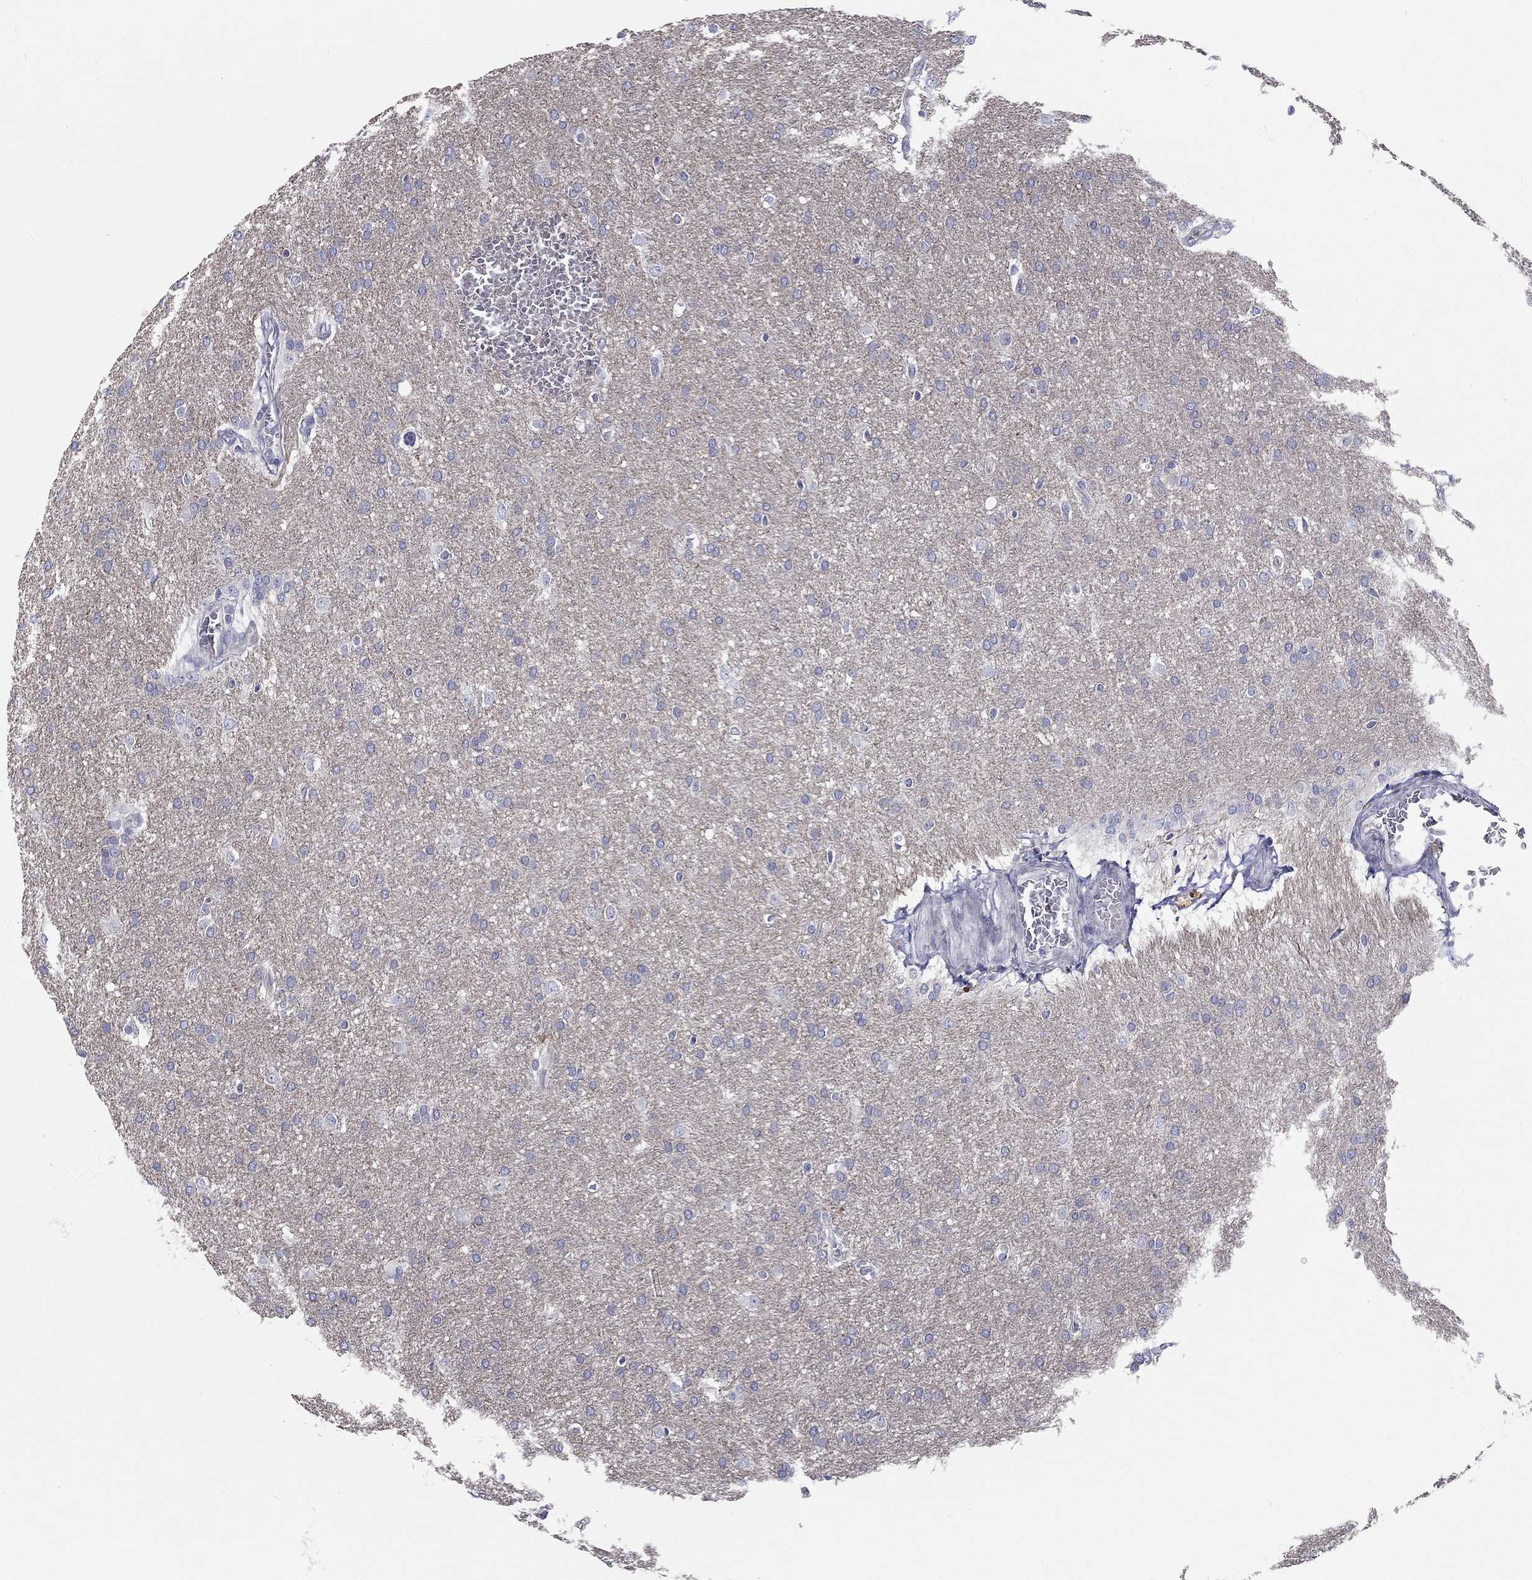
{"staining": {"intensity": "negative", "quantity": "none", "location": "none"}, "tissue": "glioma", "cell_type": "Tumor cells", "image_type": "cancer", "snomed": [{"axis": "morphology", "description": "Glioma, malignant, Low grade"}, {"axis": "topography", "description": "Brain"}], "caption": "There is no significant positivity in tumor cells of low-grade glioma (malignant).", "gene": "ABCG4", "patient": {"sex": "female", "age": 32}}